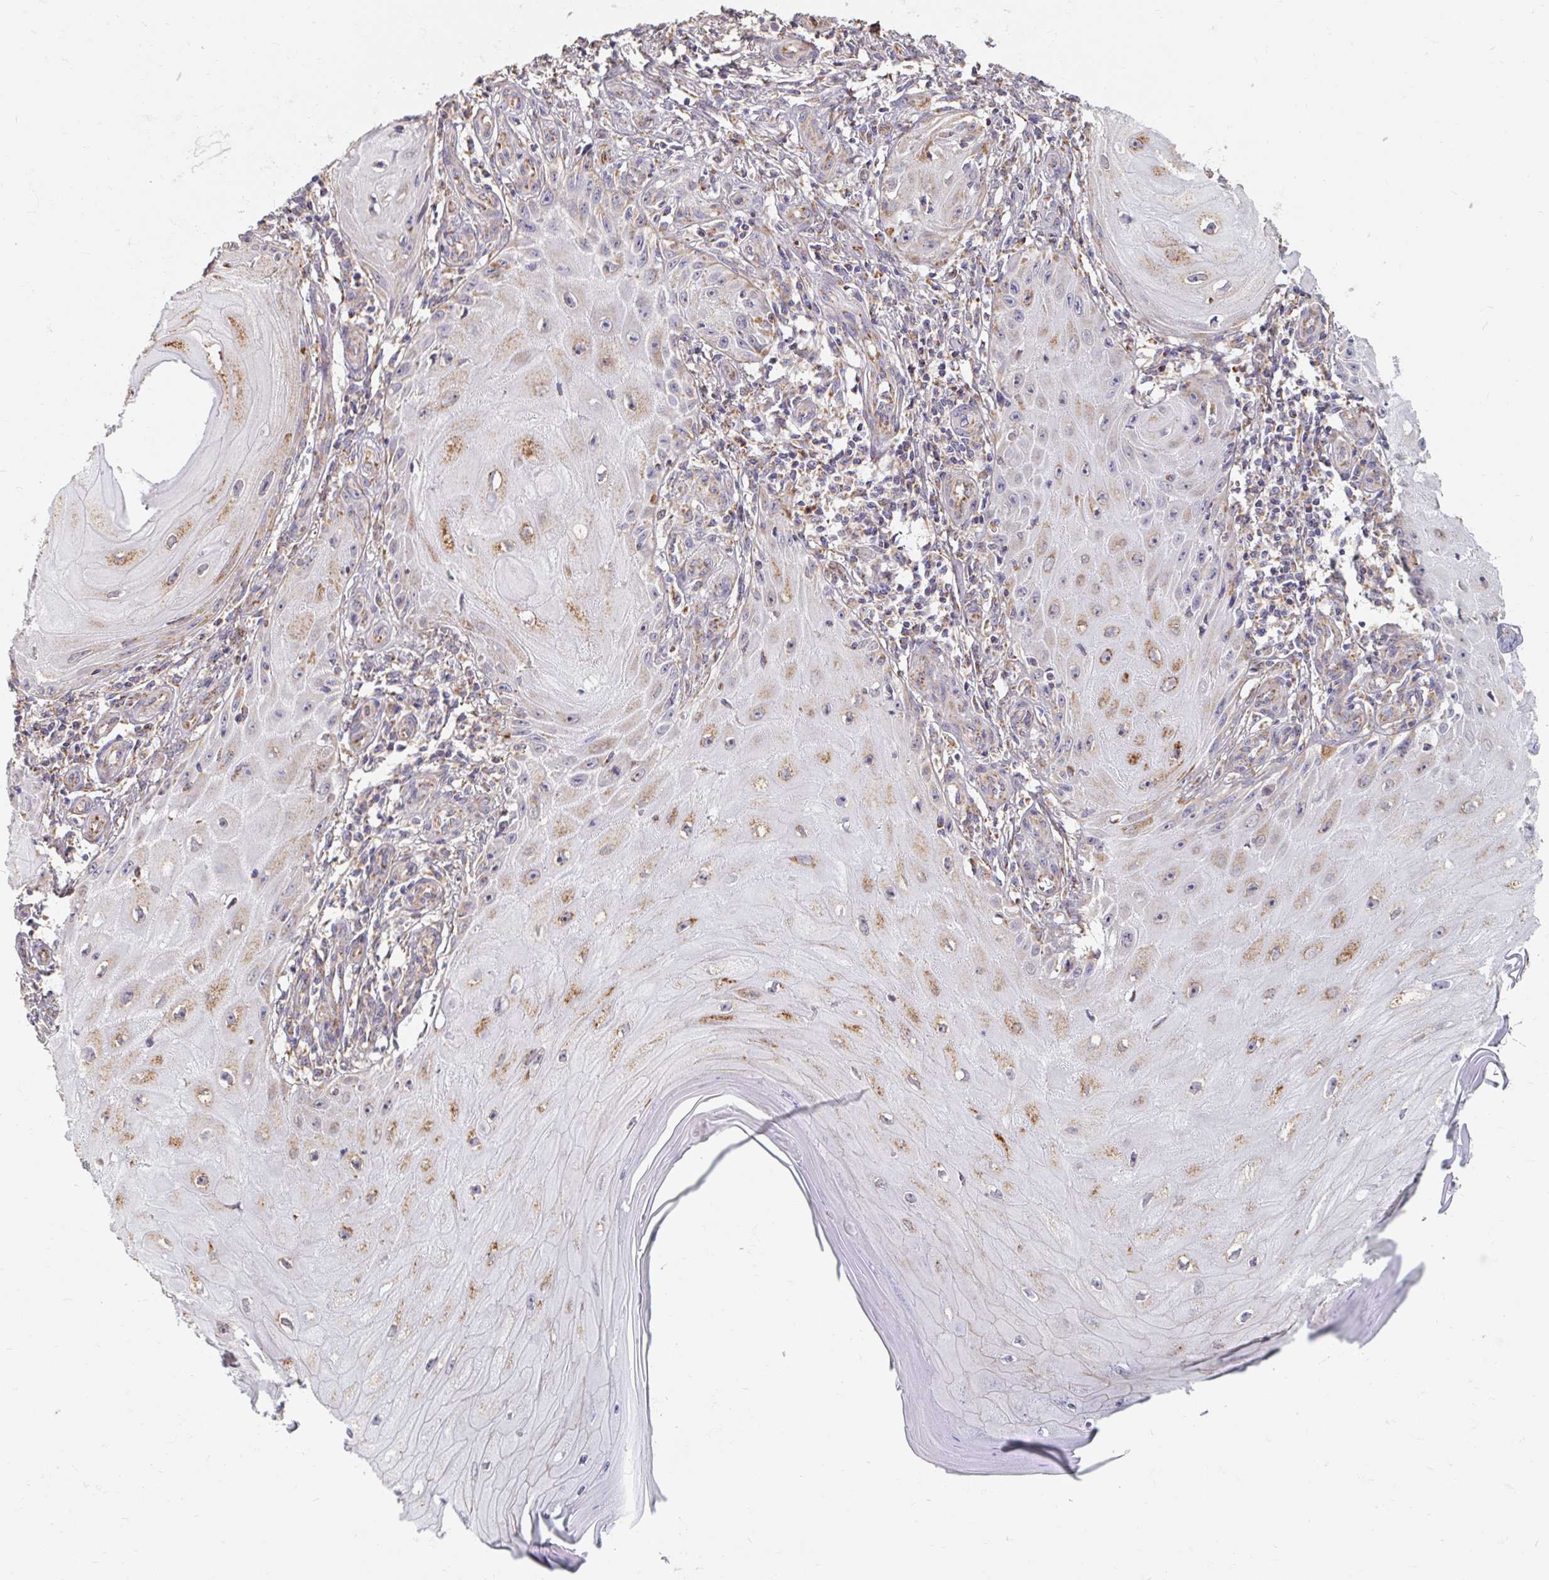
{"staining": {"intensity": "moderate", "quantity": "25%-75%", "location": "cytoplasmic/membranous"}, "tissue": "skin cancer", "cell_type": "Tumor cells", "image_type": "cancer", "snomed": [{"axis": "morphology", "description": "Squamous cell carcinoma, NOS"}, {"axis": "topography", "description": "Skin"}], "caption": "Squamous cell carcinoma (skin) stained with immunohistochemistry (IHC) reveals moderate cytoplasmic/membranous positivity in approximately 25%-75% of tumor cells.", "gene": "MAVS", "patient": {"sex": "female", "age": 77}}